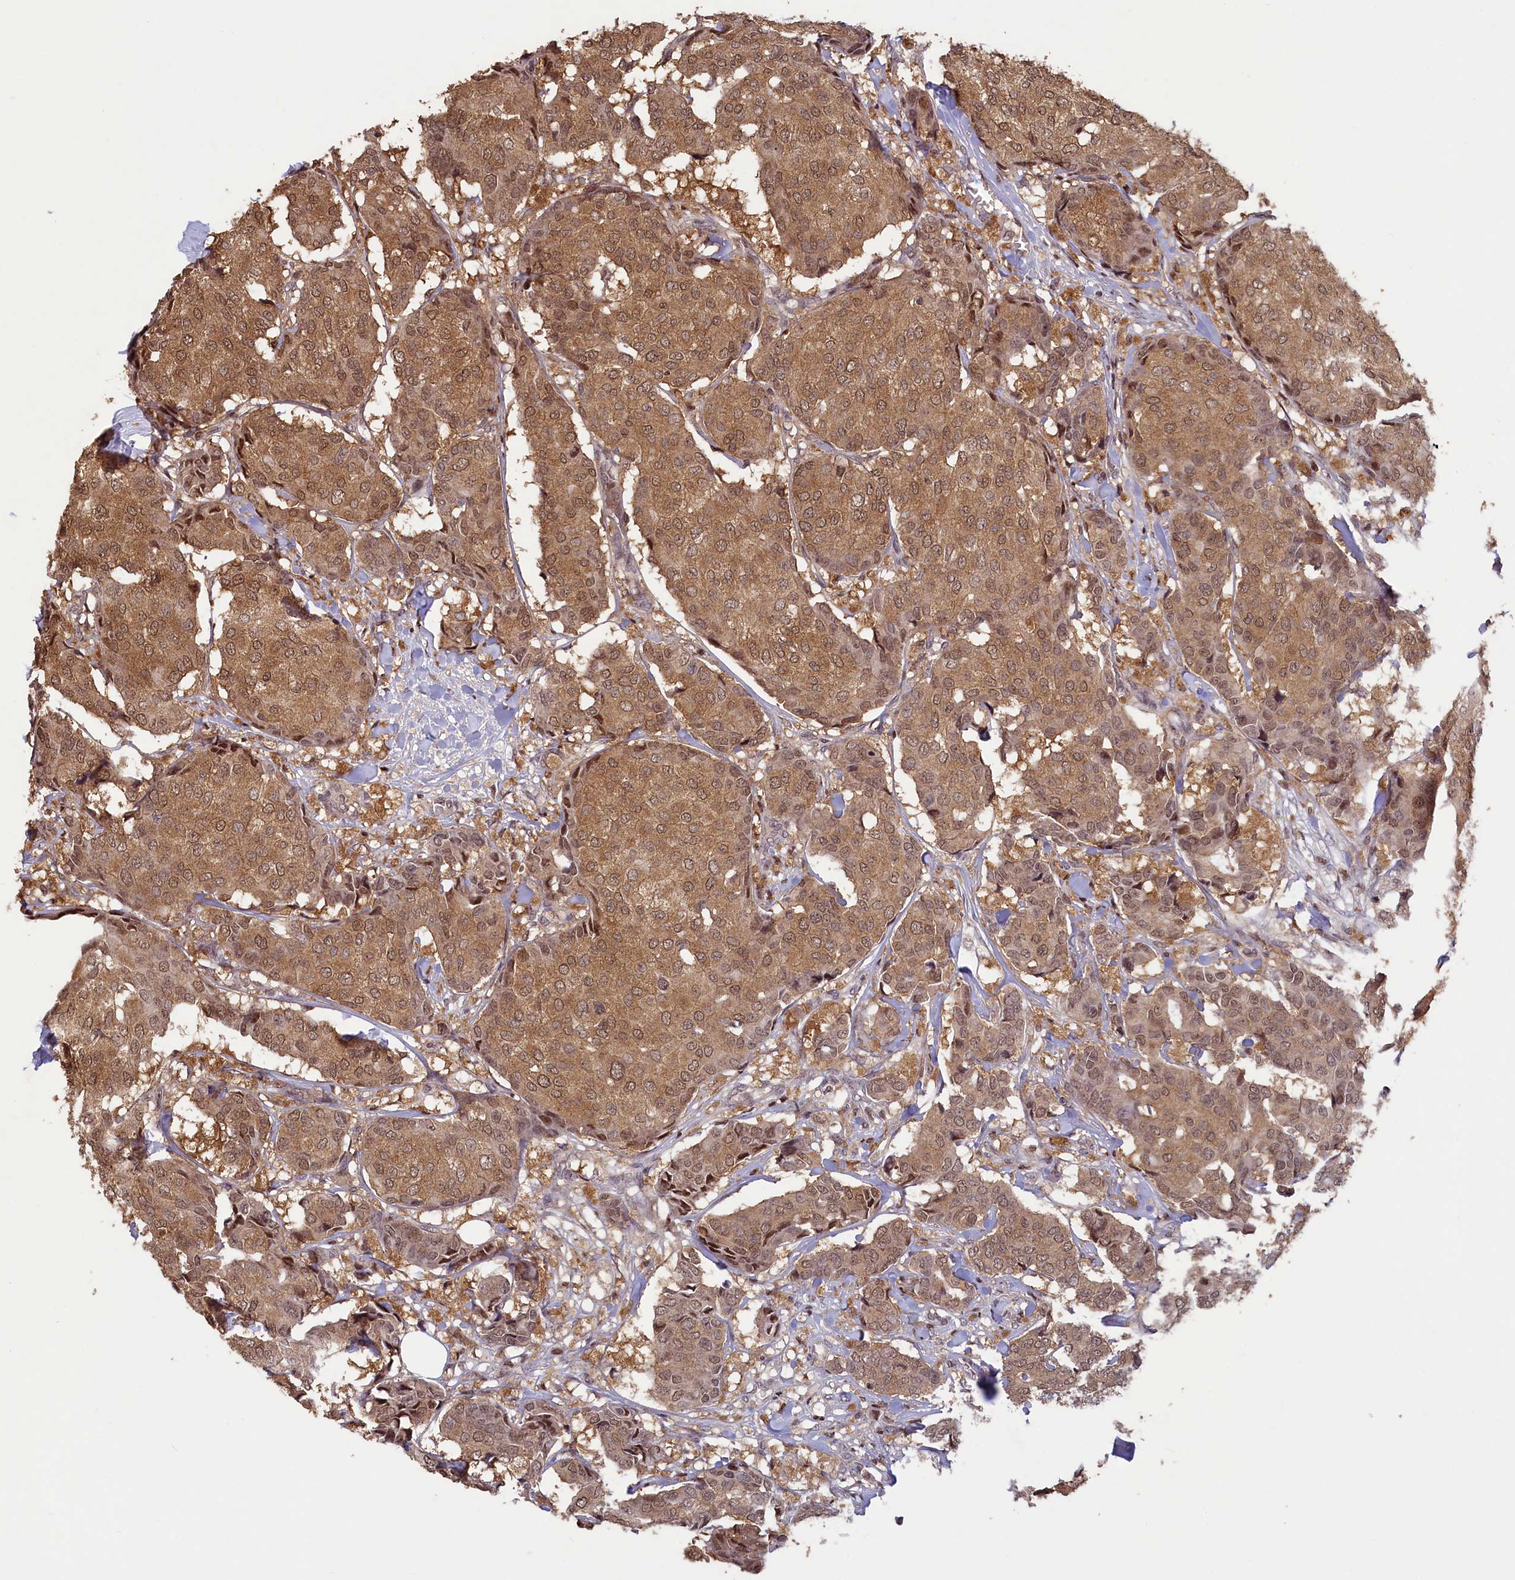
{"staining": {"intensity": "moderate", "quantity": ">75%", "location": "cytoplasmic/membranous,nuclear"}, "tissue": "breast cancer", "cell_type": "Tumor cells", "image_type": "cancer", "snomed": [{"axis": "morphology", "description": "Duct carcinoma"}, {"axis": "topography", "description": "Breast"}], "caption": "Brown immunohistochemical staining in breast cancer demonstrates moderate cytoplasmic/membranous and nuclear staining in about >75% of tumor cells.", "gene": "NUBP1", "patient": {"sex": "female", "age": 75}}